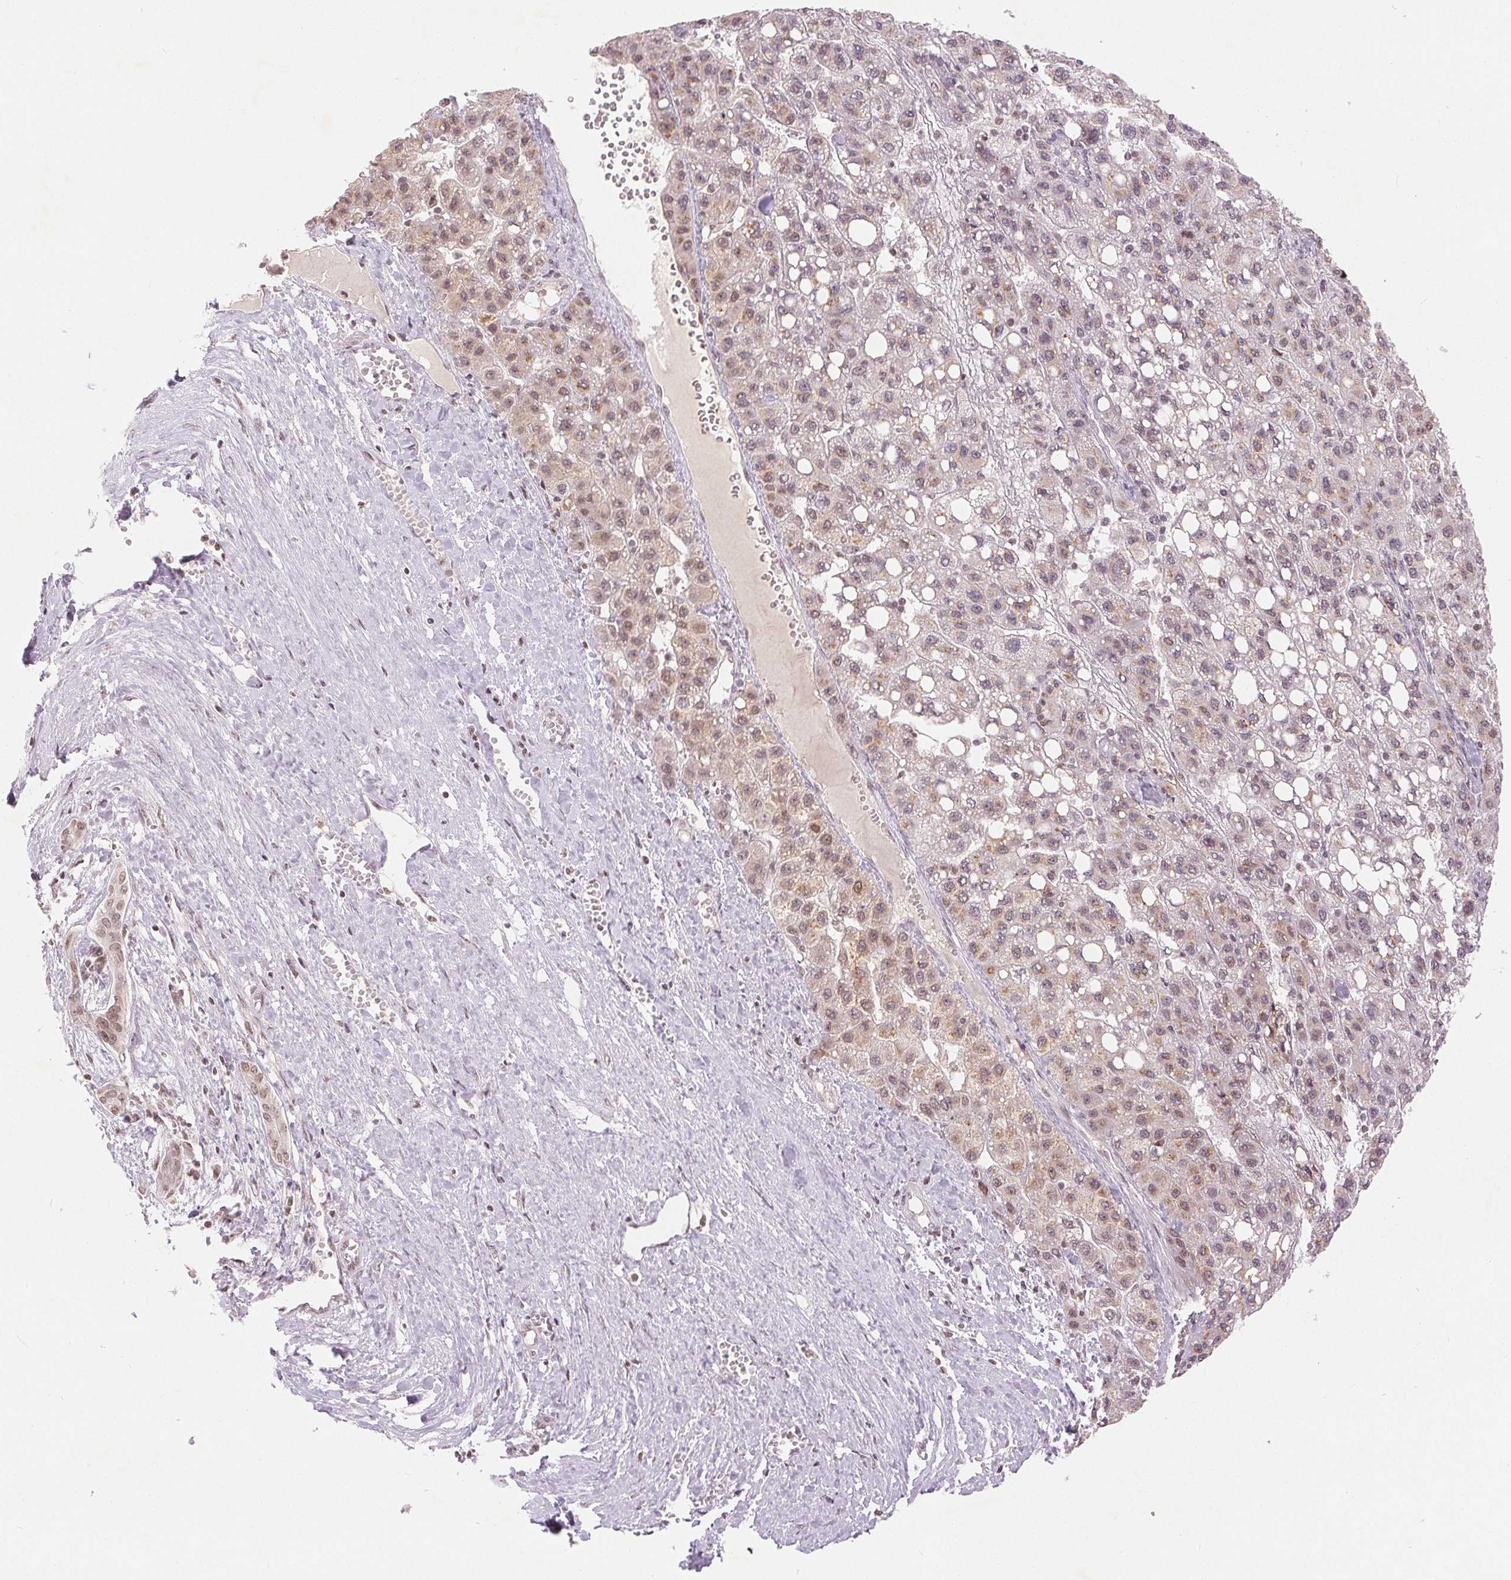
{"staining": {"intensity": "weak", "quantity": "<25%", "location": "nuclear"}, "tissue": "liver cancer", "cell_type": "Tumor cells", "image_type": "cancer", "snomed": [{"axis": "morphology", "description": "Carcinoma, Hepatocellular, NOS"}, {"axis": "topography", "description": "Liver"}], "caption": "DAB immunohistochemical staining of human liver cancer (hepatocellular carcinoma) exhibits no significant expression in tumor cells.", "gene": "DEK", "patient": {"sex": "female", "age": 82}}